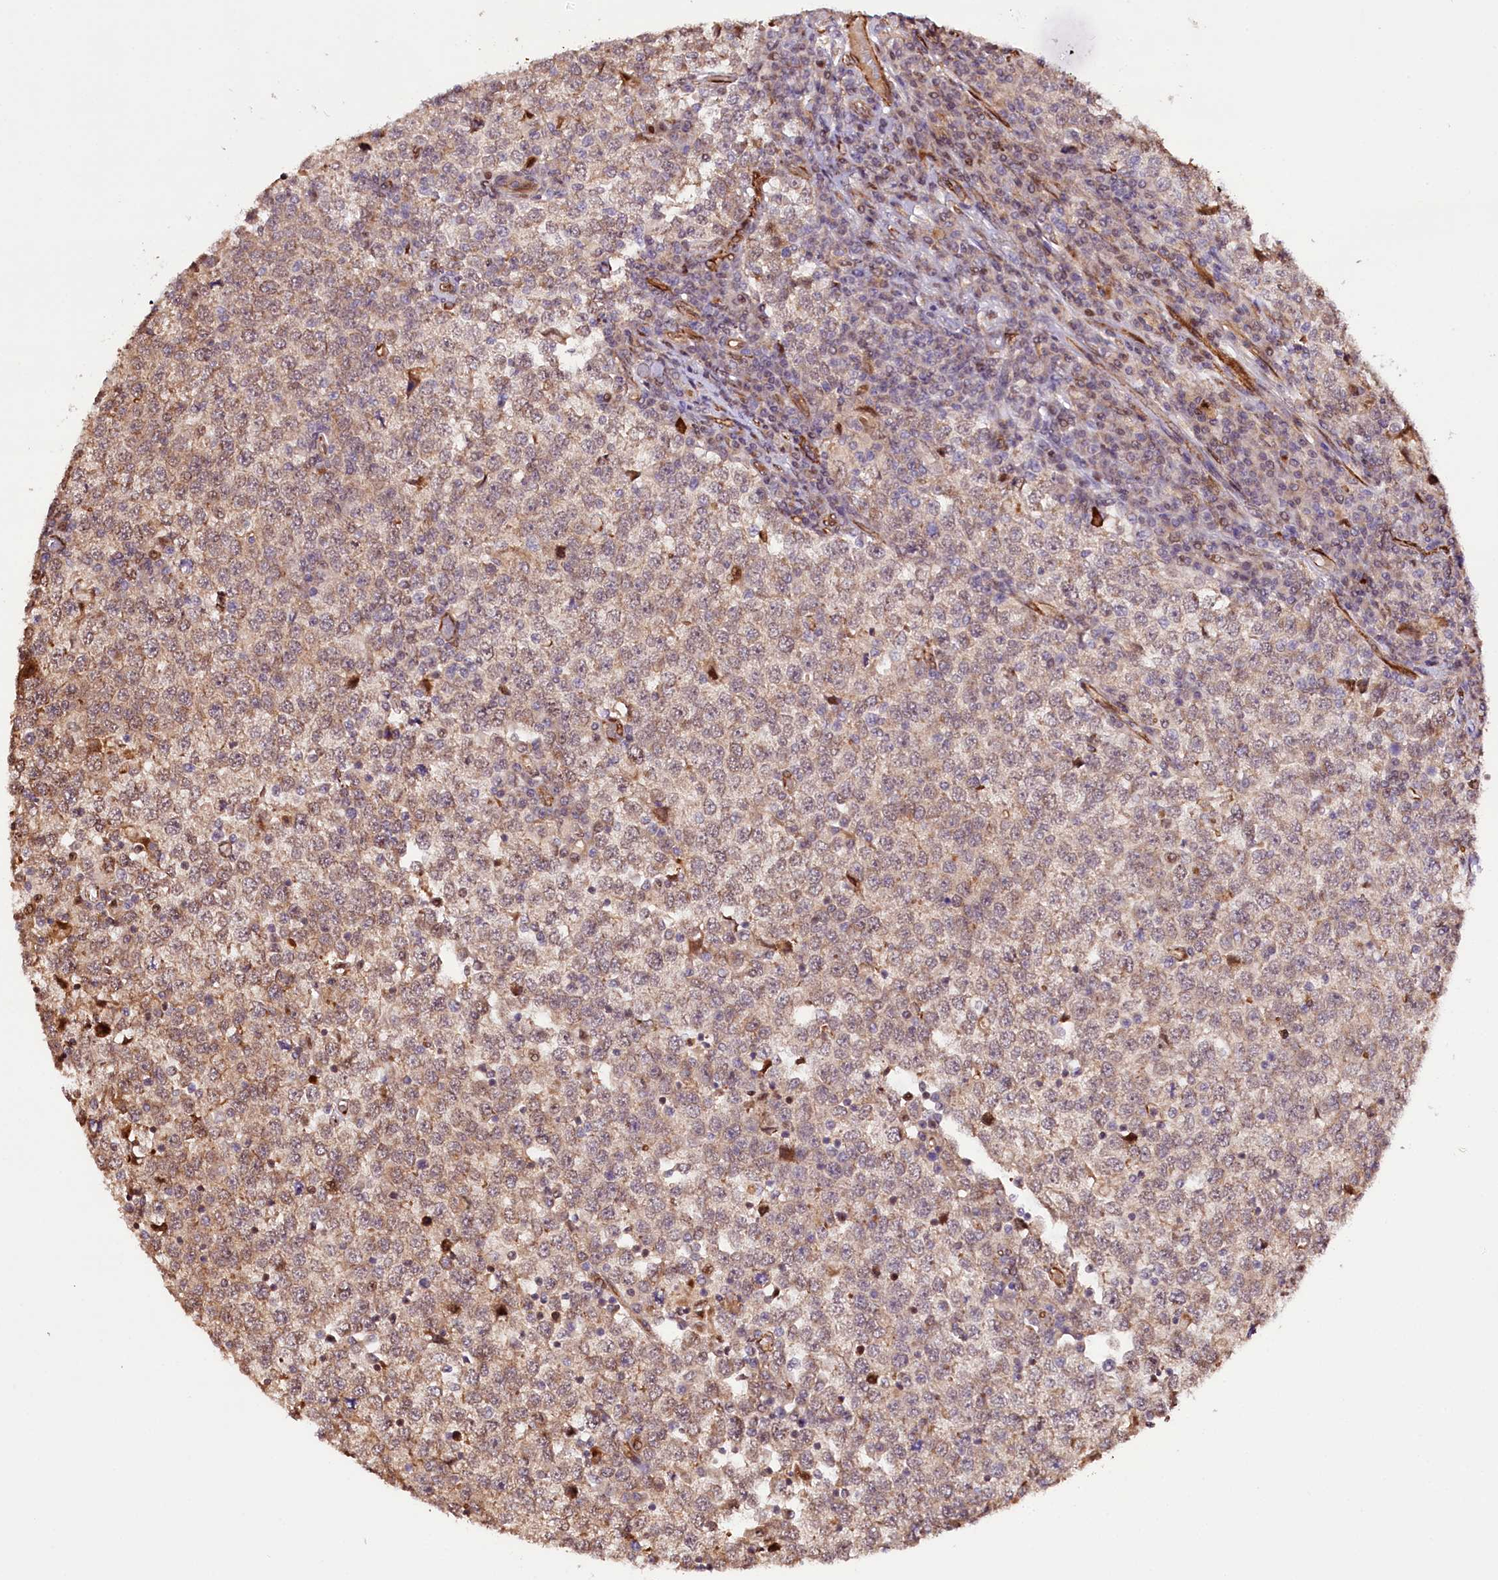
{"staining": {"intensity": "weak", "quantity": ">75%", "location": "cytoplasmic/membranous,nuclear"}, "tissue": "testis cancer", "cell_type": "Tumor cells", "image_type": "cancer", "snomed": [{"axis": "morphology", "description": "Seminoma, NOS"}, {"axis": "topography", "description": "Testis"}], "caption": "Protein positivity by IHC displays weak cytoplasmic/membranous and nuclear positivity in about >75% of tumor cells in testis cancer.", "gene": "CUTC", "patient": {"sex": "male", "age": 65}}